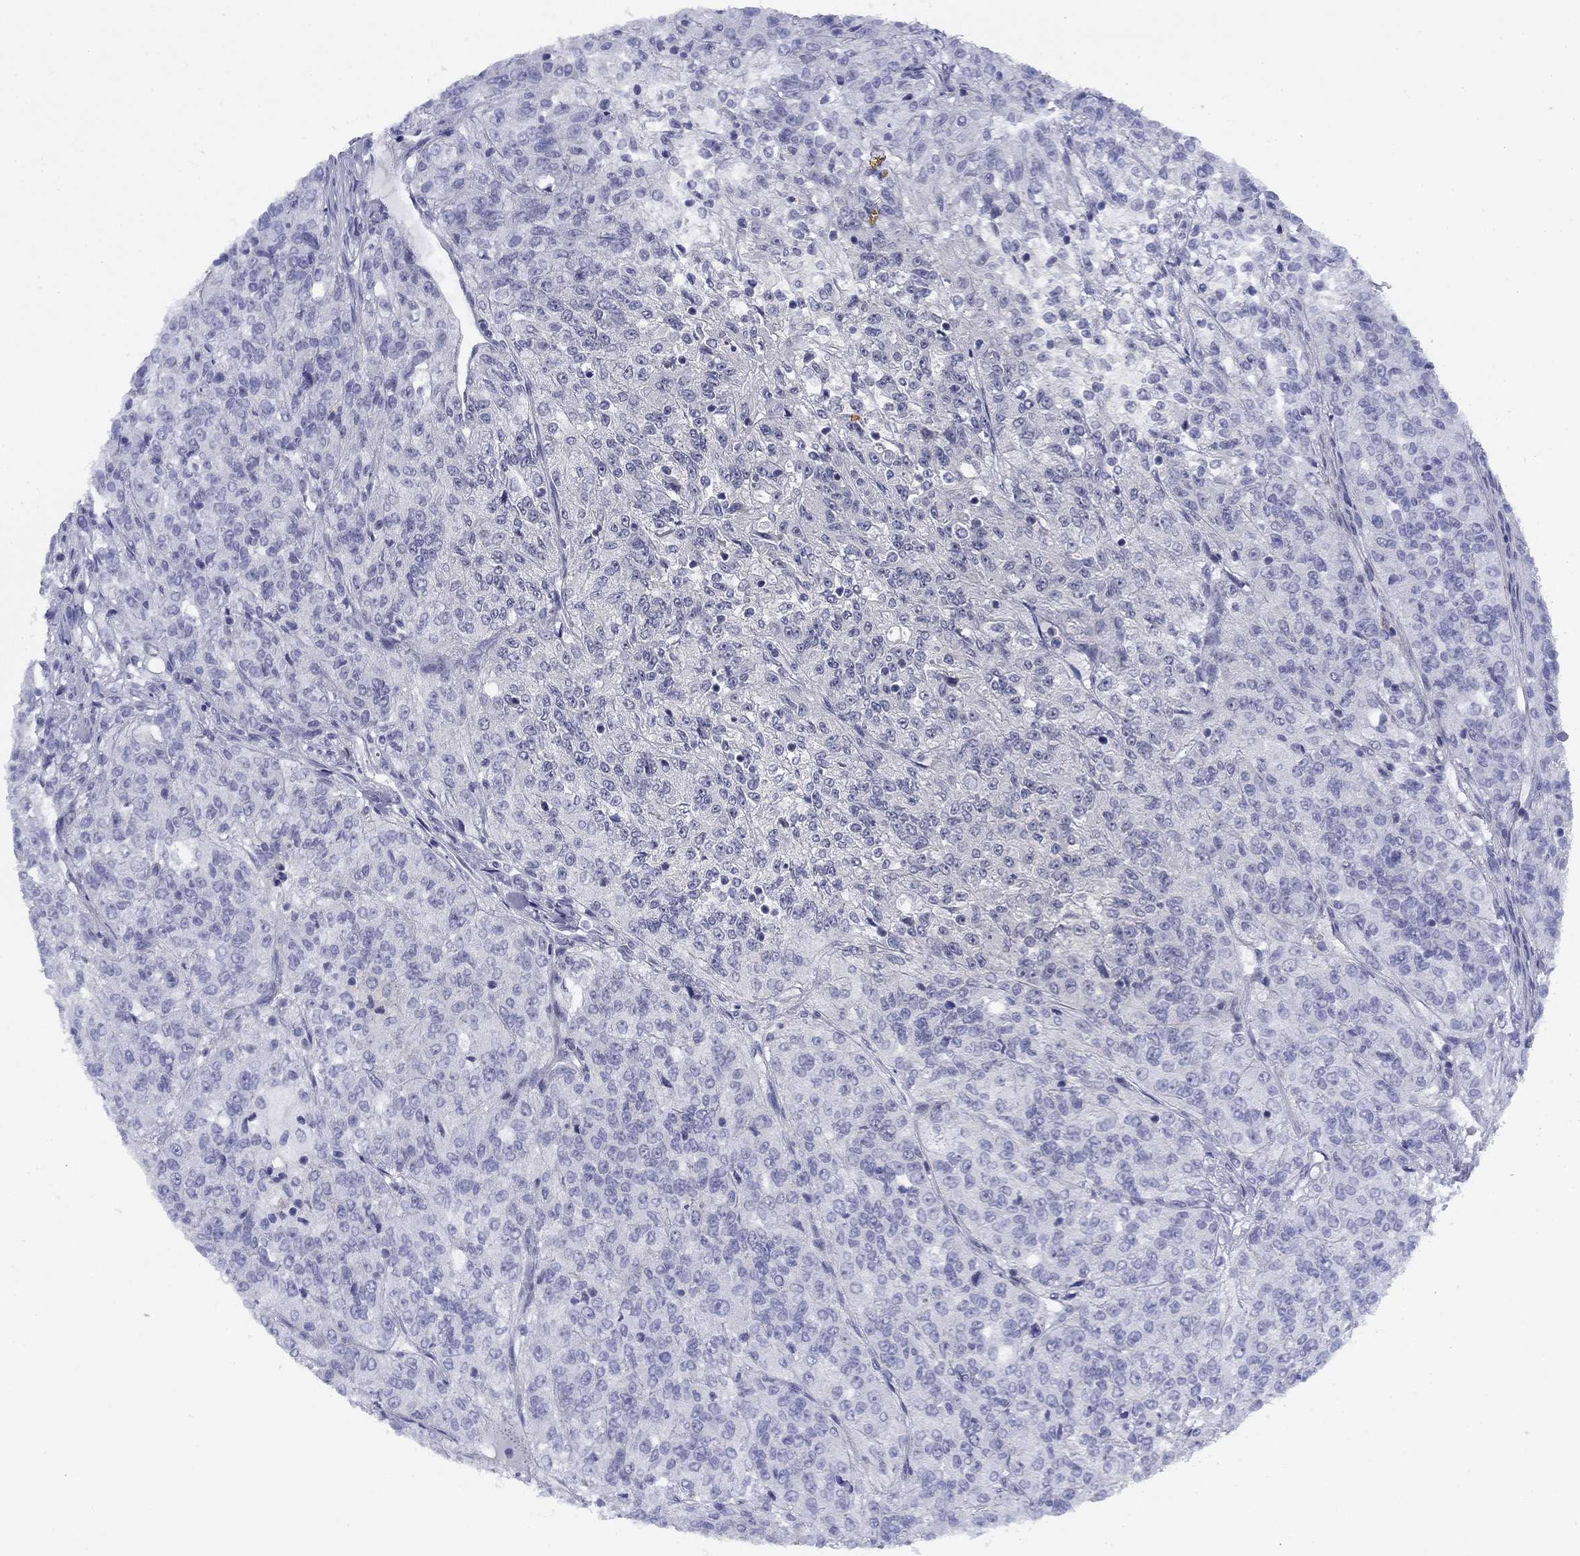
{"staining": {"intensity": "negative", "quantity": "none", "location": "none"}, "tissue": "renal cancer", "cell_type": "Tumor cells", "image_type": "cancer", "snomed": [{"axis": "morphology", "description": "Adenocarcinoma, NOS"}, {"axis": "topography", "description": "Kidney"}], "caption": "This is a histopathology image of immunohistochemistry (IHC) staining of renal cancer, which shows no expression in tumor cells.", "gene": "TIGD4", "patient": {"sex": "female", "age": 63}}